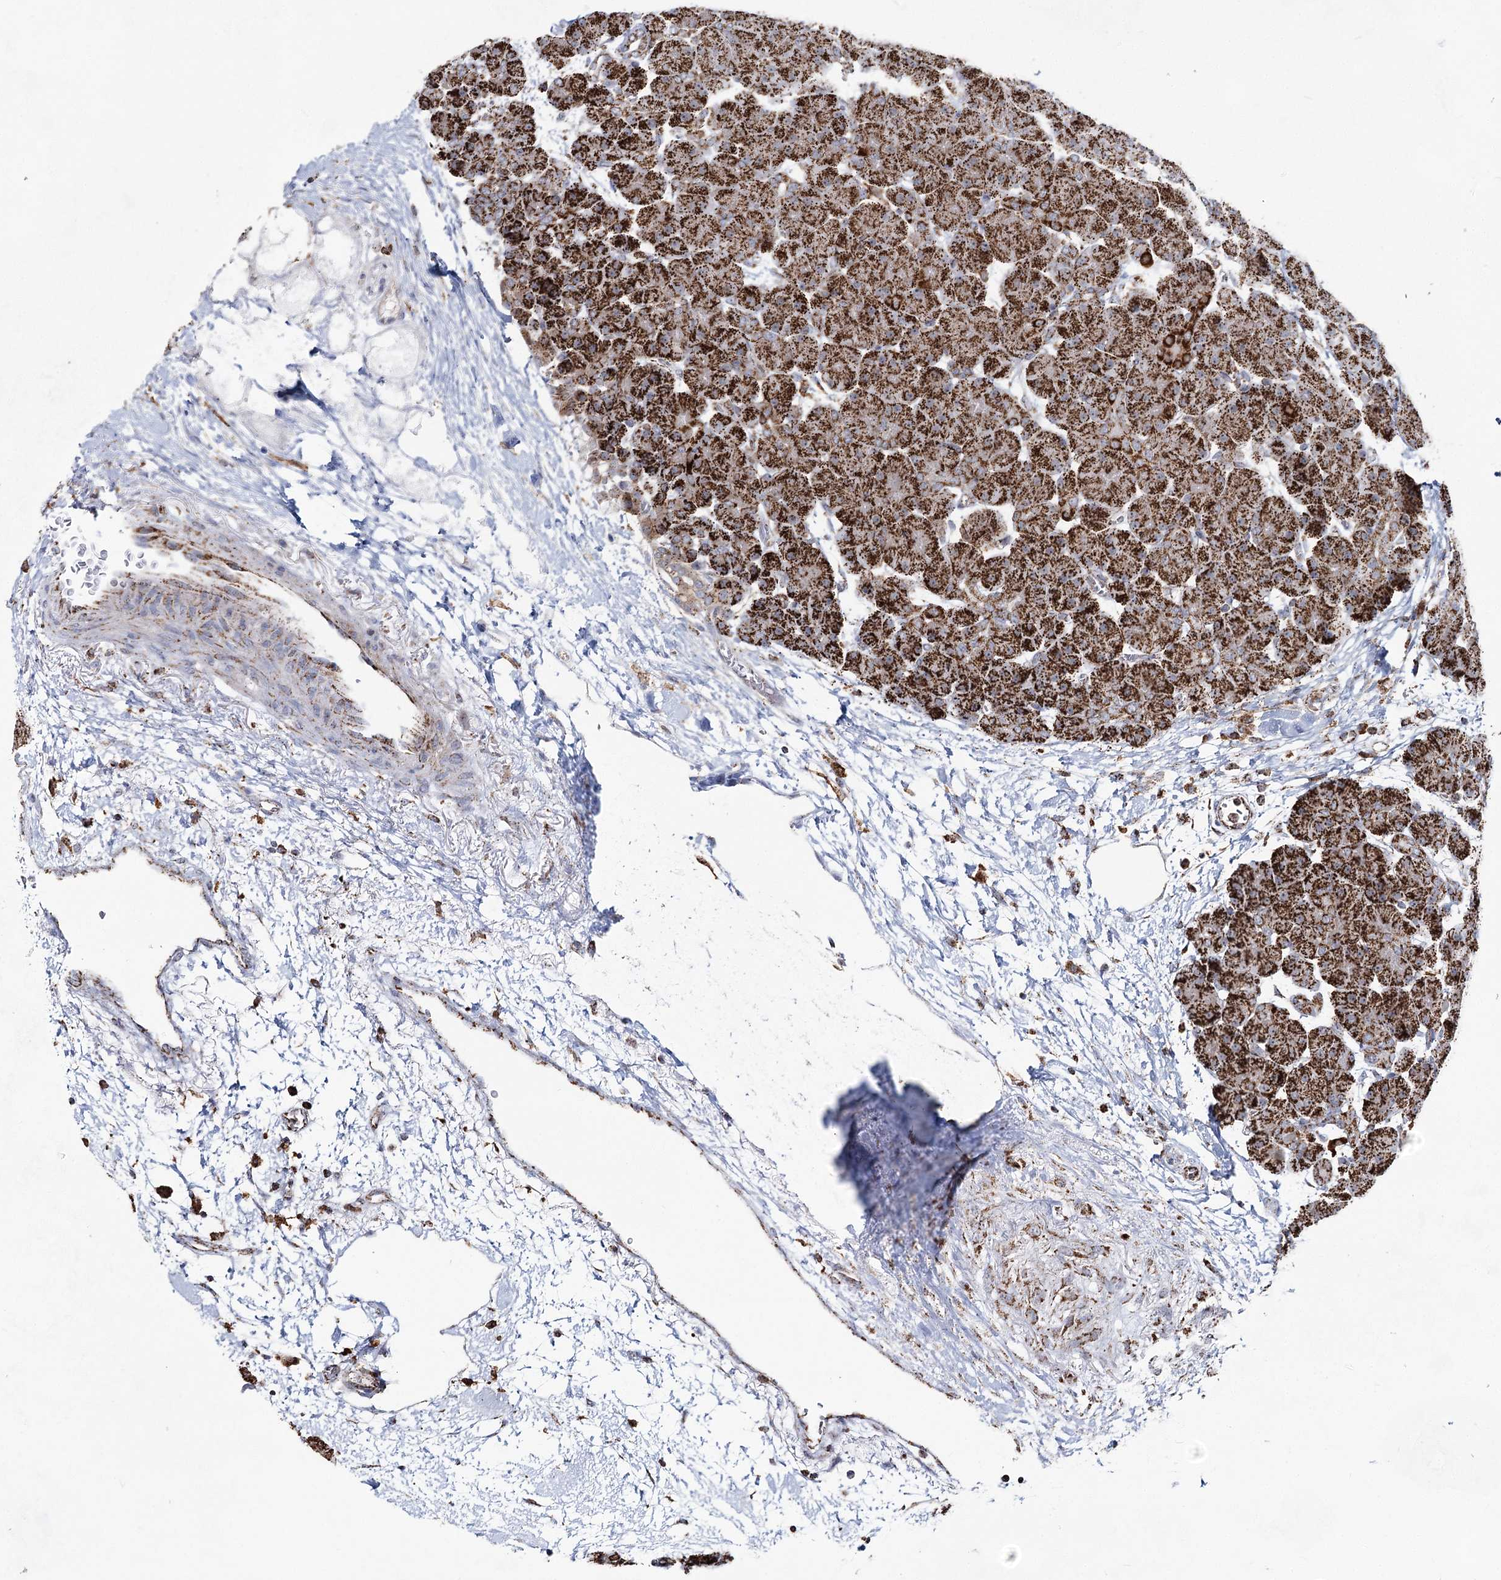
{"staining": {"intensity": "strong", "quantity": ">75%", "location": "cytoplasmic/membranous"}, "tissue": "pancreas", "cell_type": "Exocrine glandular cells", "image_type": "normal", "snomed": [{"axis": "morphology", "description": "Normal tissue, NOS"}, {"axis": "topography", "description": "Pancreas"}], "caption": "The immunohistochemical stain labels strong cytoplasmic/membranous expression in exocrine glandular cells of unremarkable pancreas. The staining was performed using DAB (3,3'-diaminobenzidine) to visualize the protein expression in brown, while the nuclei were stained in blue with hematoxylin (Magnification: 20x).", "gene": "CWF19L1", "patient": {"sex": "male", "age": 66}}